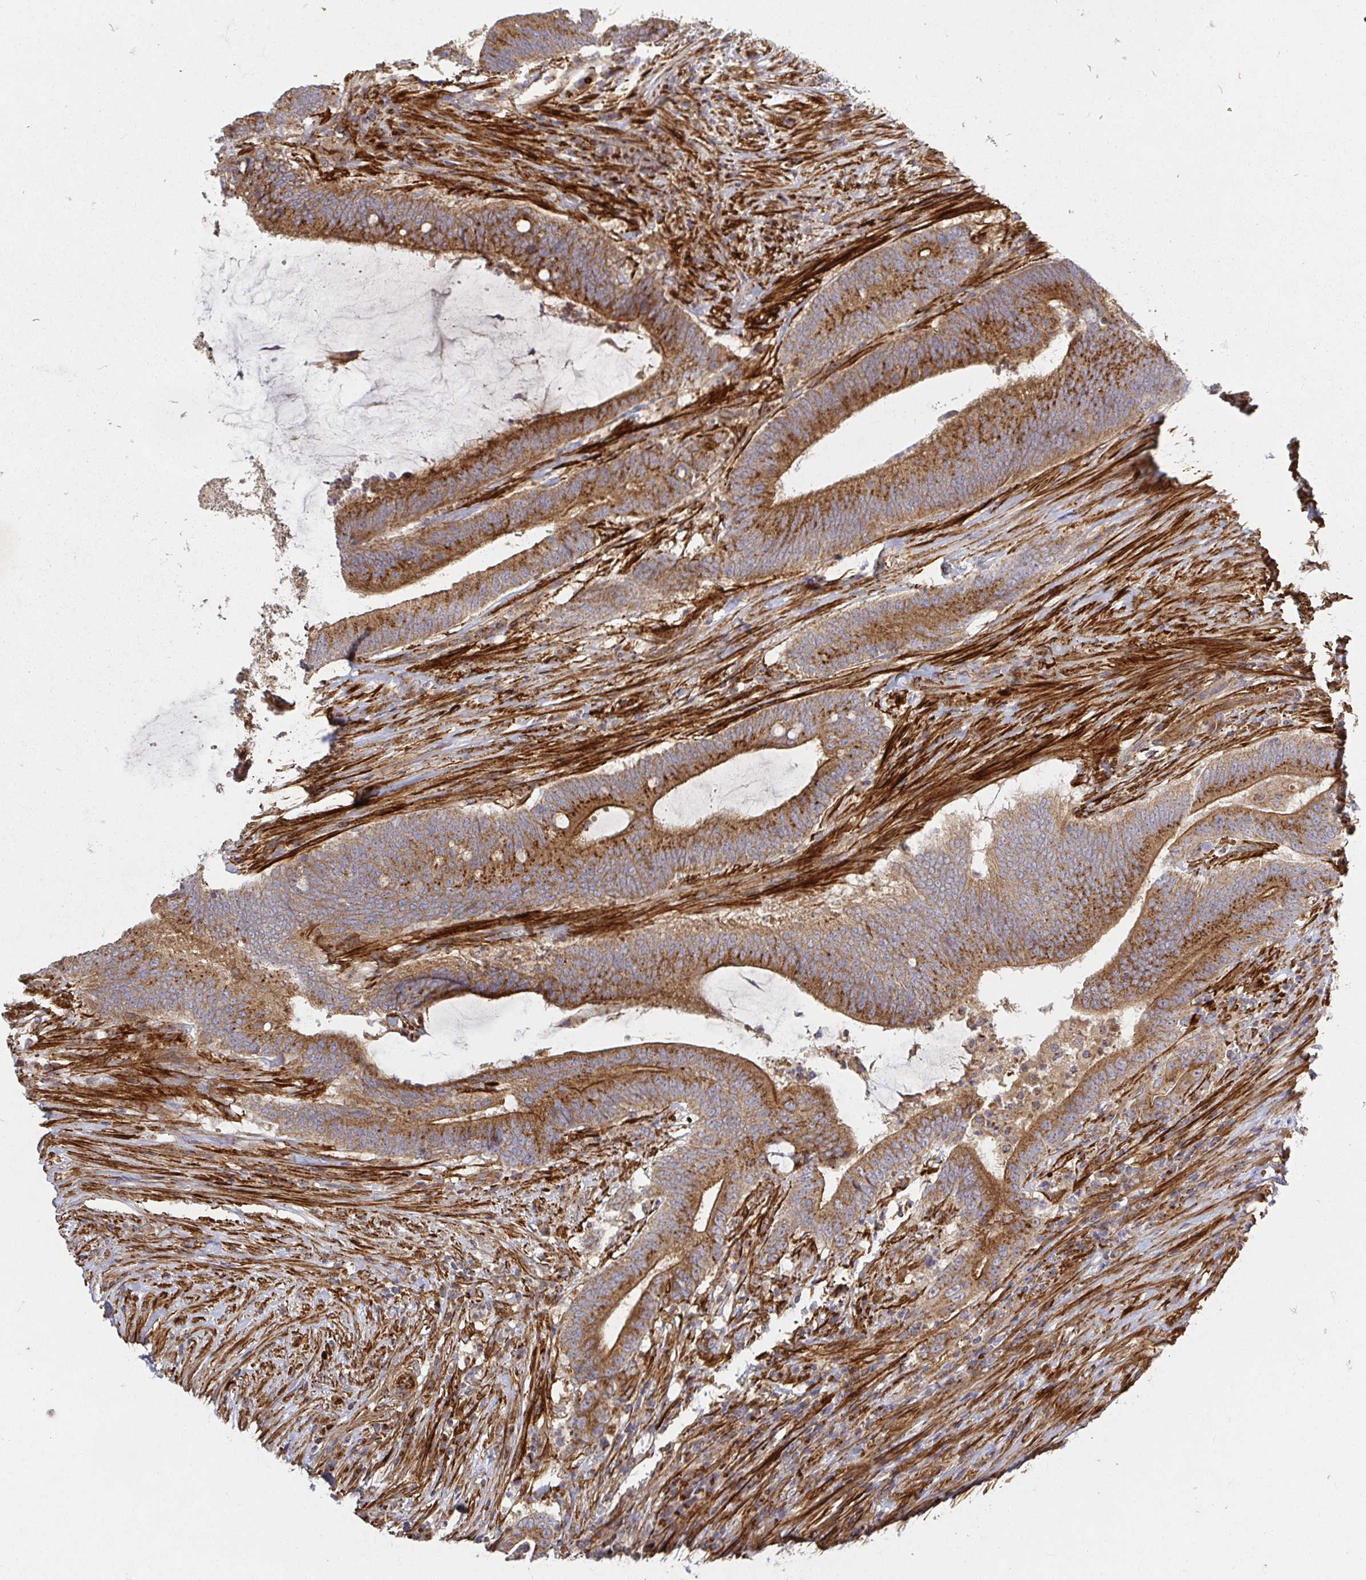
{"staining": {"intensity": "strong", "quantity": ">75%", "location": "cytoplasmic/membranous"}, "tissue": "colorectal cancer", "cell_type": "Tumor cells", "image_type": "cancer", "snomed": [{"axis": "morphology", "description": "Adenocarcinoma, NOS"}, {"axis": "topography", "description": "Colon"}], "caption": "Brown immunohistochemical staining in human colorectal adenocarcinoma reveals strong cytoplasmic/membranous staining in about >75% of tumor cells. Nuclei are stained in blue.", "gene": "TM9SF4", "patient": {"sex": "female", "age": 43}}